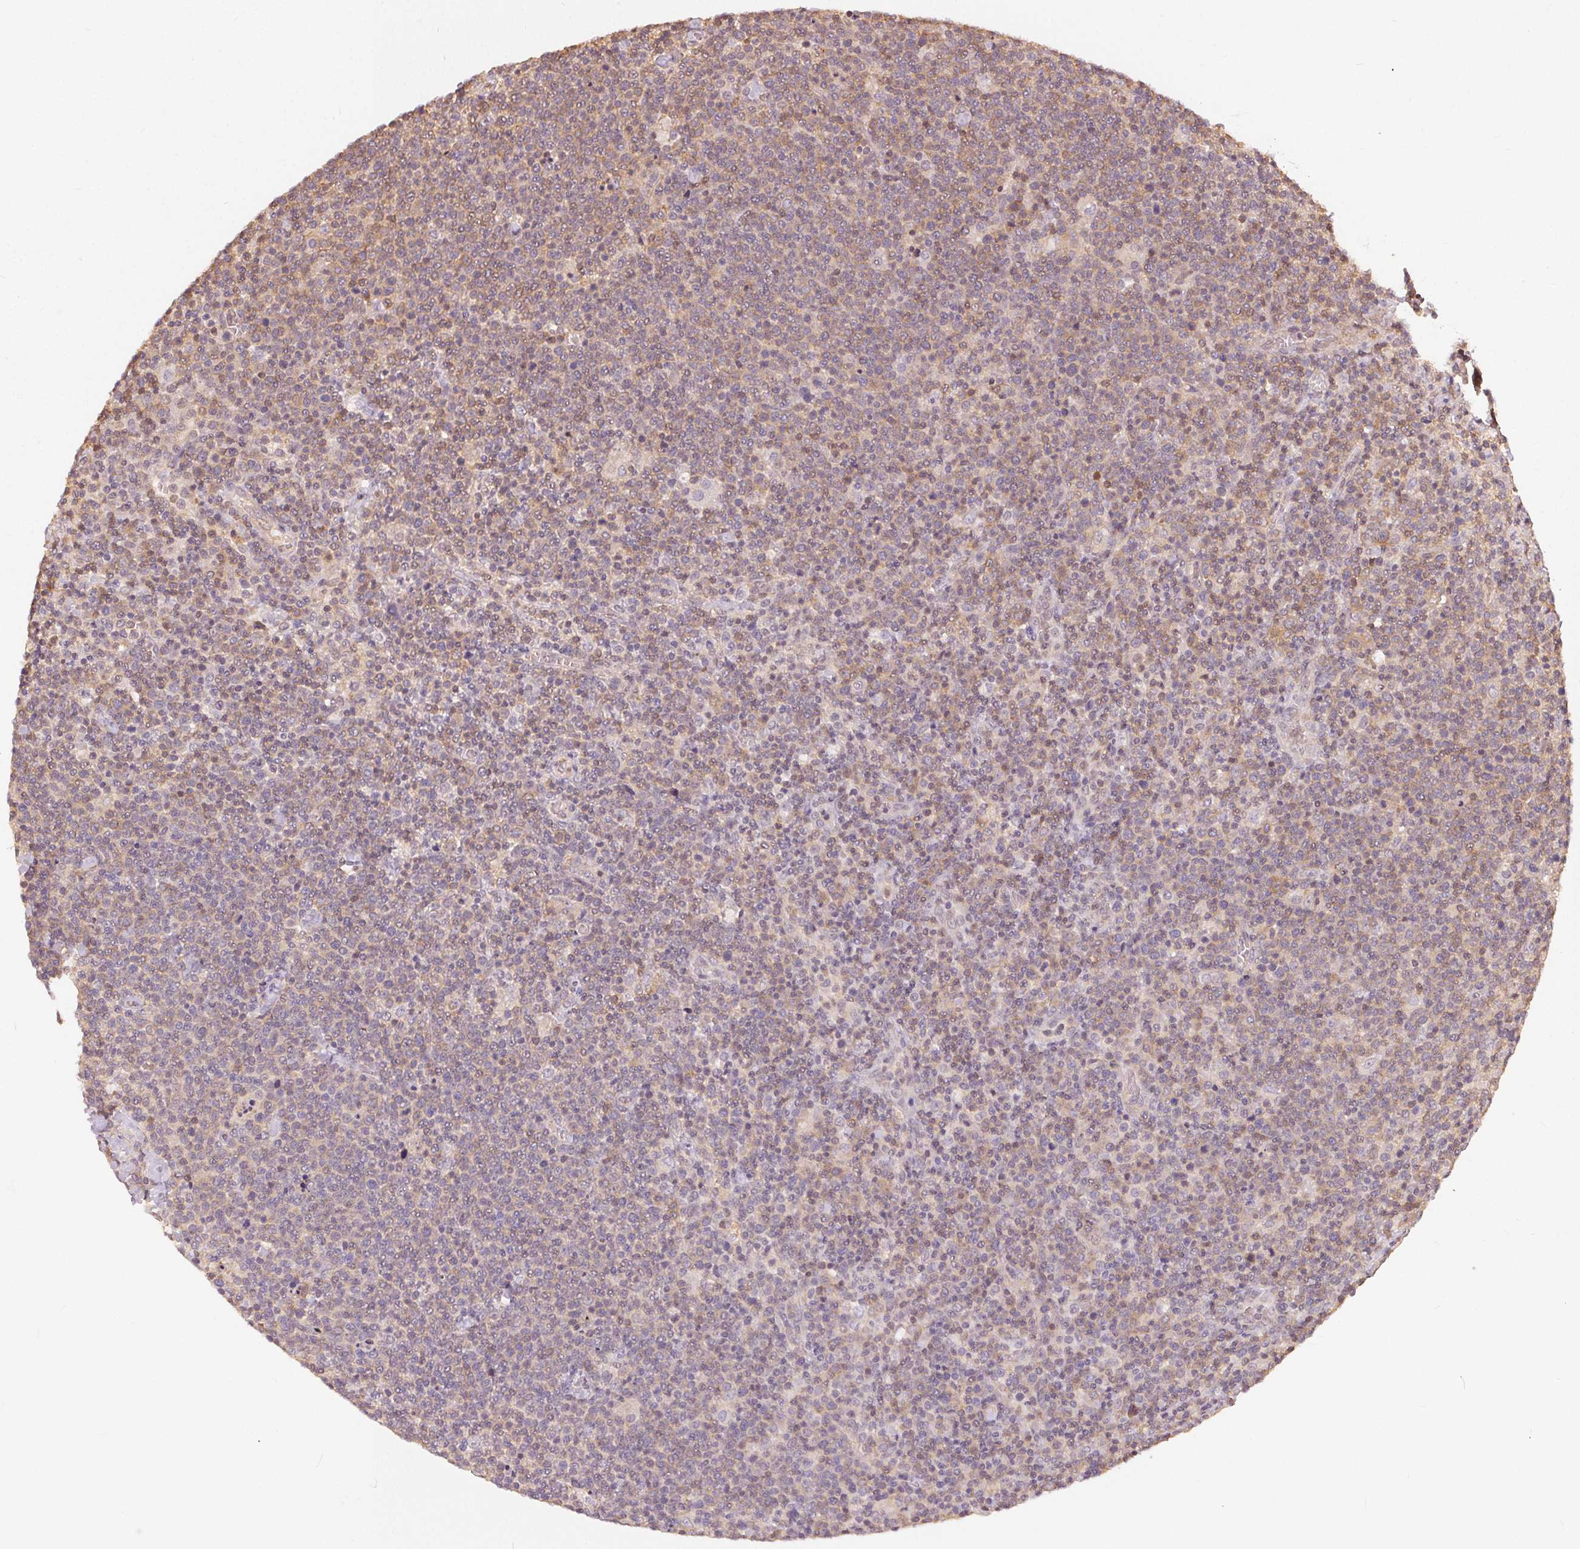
{"staining": {"intensity": "weak", "quantity": "<25%", "location": "cytoplasmic/membranous"}, "tissue": "lymphoma", "cell_type": "Tumor cells", "image_type": "cancer", "snomed": [{"axis": "morphology", "description": "Malignant lymphoma, non-Hodgkin's type, High grade"}, {"axis": "topography", "description": "Lymph node"}], "caption": "The image exhibits no staining of tumor cells in high-grade malignant lymphoma, non-Hodgkin's type.", "gene": "BLMH", "patient": {"sex": "male", "age": 61}}